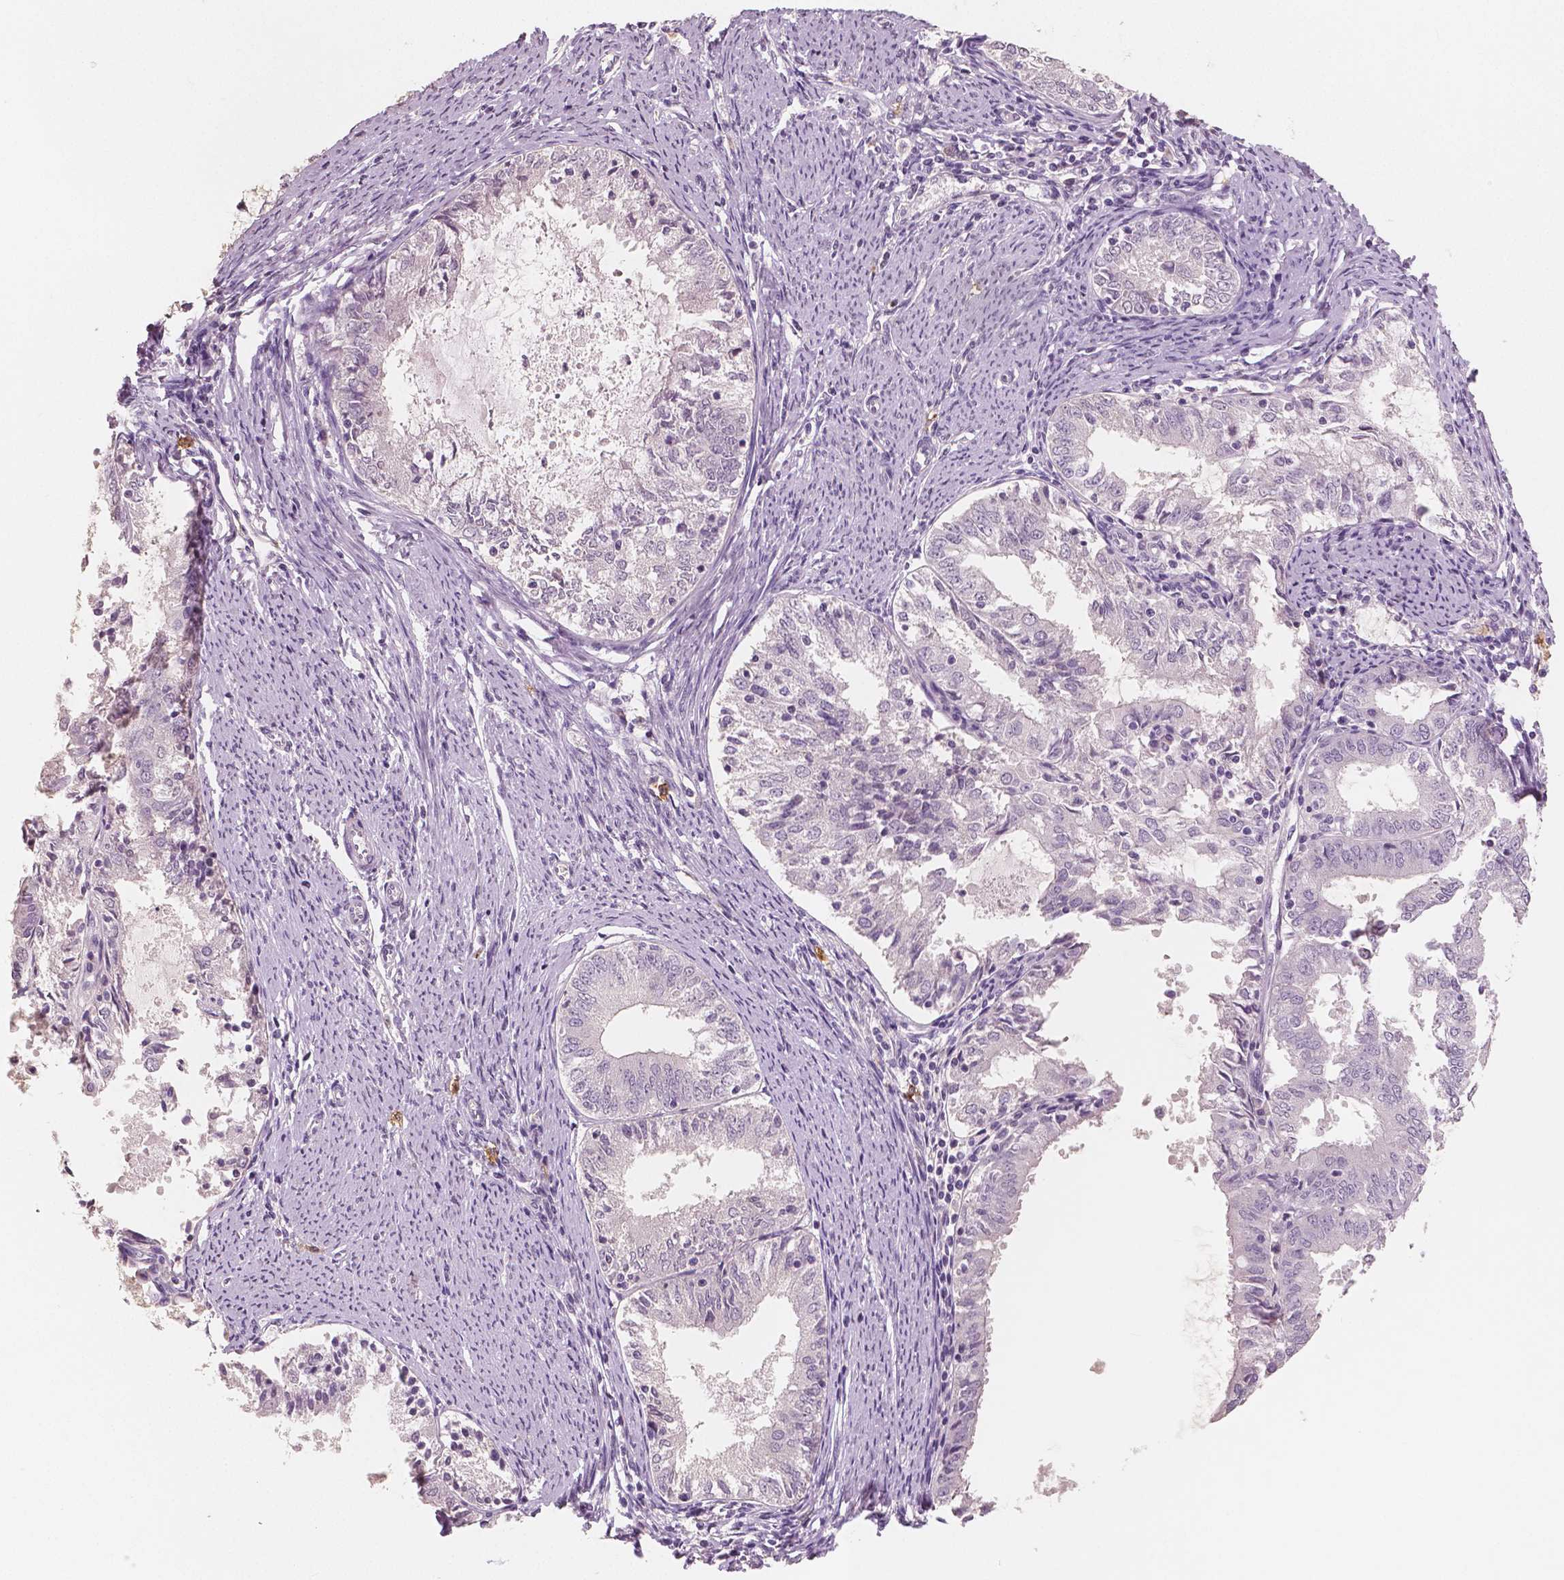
{"staining": {"intensity": "negative", "quantity": "none", "location": "none"}, "tissue": "endometrial cancer", "cell_type": "Tumor cells", "image_type": "cancer", "snomed": [{"axis": "morphology", "description": "Adenocarcinoma, NOS"}, {"axis": "topography", "description": "Endometrium"}], "caption": "IHC photomicrograph of neoplastic tissue: endometrial cancer stained with DAB reveals no significant protein staining in tumor cells.", "gene": "KIT", "patient": {"sex": "female", "age": 57}}